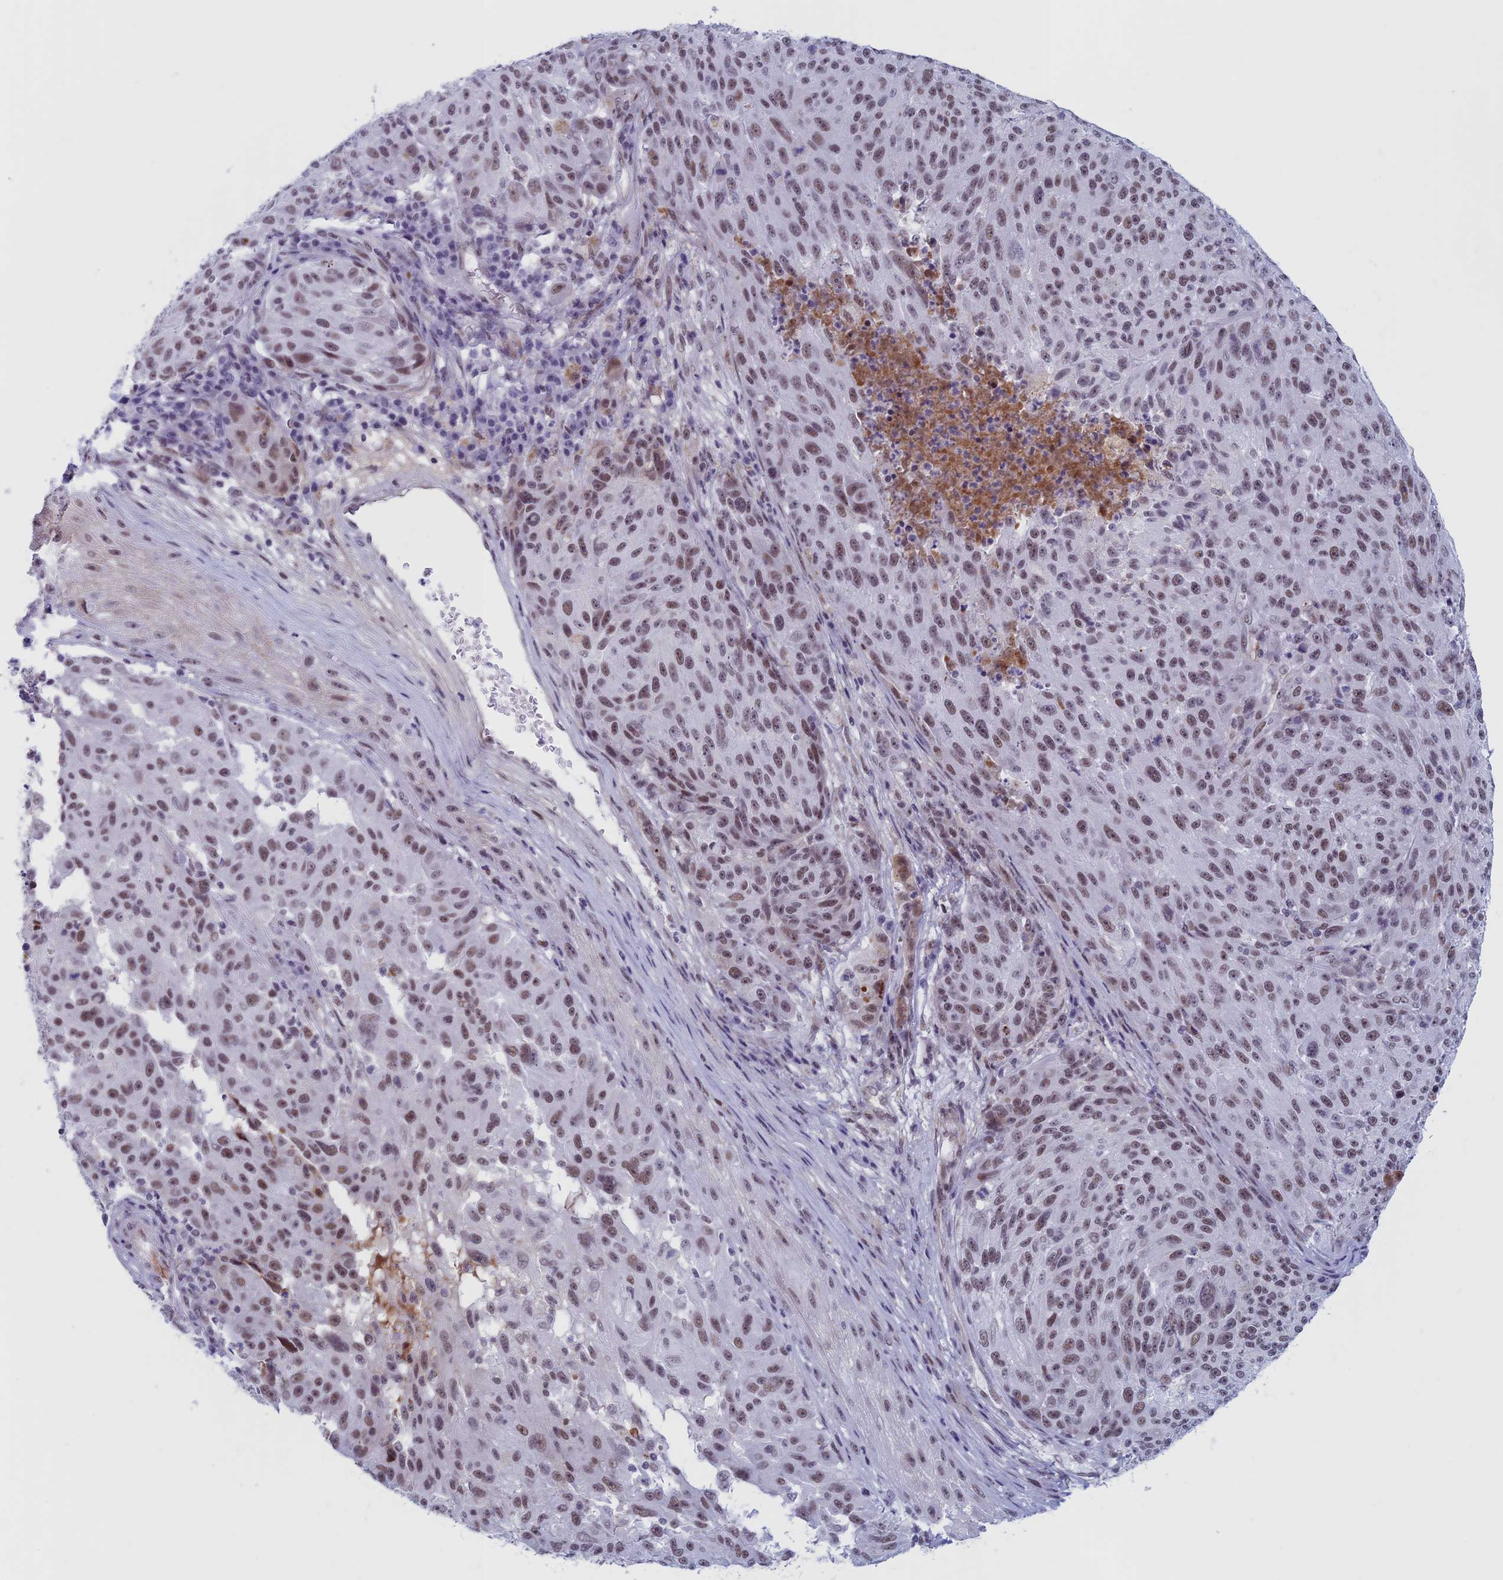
{"staining": {"intensity": "moderate", "quantity": ">75%", "location": "nuclear"}, "tissue": "melanoma", "cell_type": "Tumor cells", "image_type": "cancer", "snomed": [{"axis": "morphology", "description": "Malignant melanoma, NOS"}, {"axis": "topography", "description": "Skin"}], "caption": "Malignant melanoma tissue displays moderate nuclear positivity in about >75% of tumor cells, visualized by immunohistochemistry.", "gene": "ASH2L", "patient": {"sex": "male", "age": 53}}